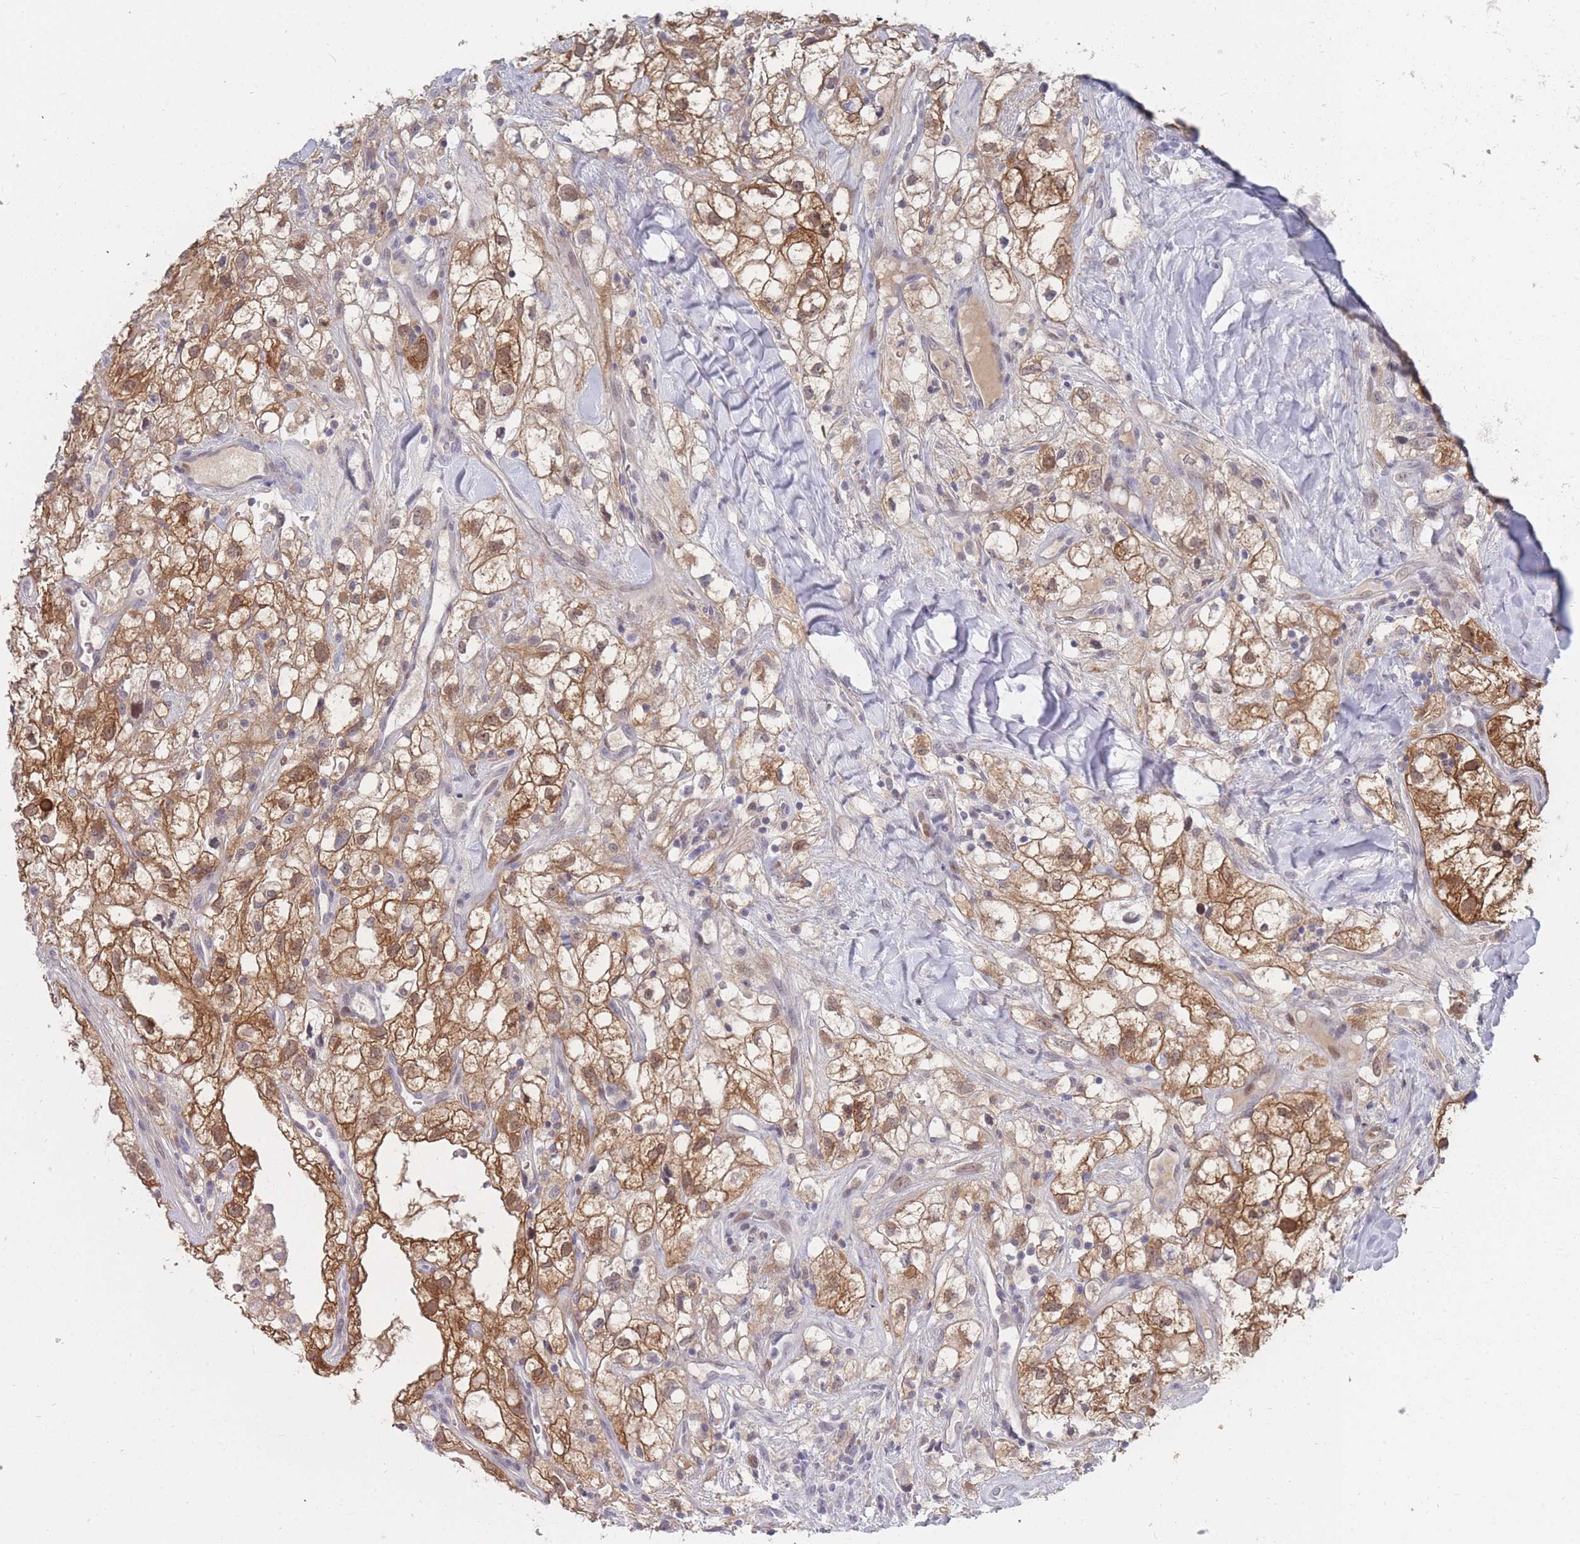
{"staining": {"intensity": "moderate", "quantity": ">75%", "location": "cytoplasmic/membranous,nuclear"}, "tissue": "renal cancer", "cell_type": "Tumor cells", "image_type": "cancer", "snomed": [{"axis": "morphology", "description": "Adenocarcinoma, NOS"}, {"axis": "topography", "description": "Kidney"}], "caption": "The immunohistochemical stain labels moderate cytoplasmic/membranous and nuclear staining in tumor cells of adenocarcinoma (renal) tissue.", "gene": "GINS1", "patient": {"sex": "male", "age": 59}}